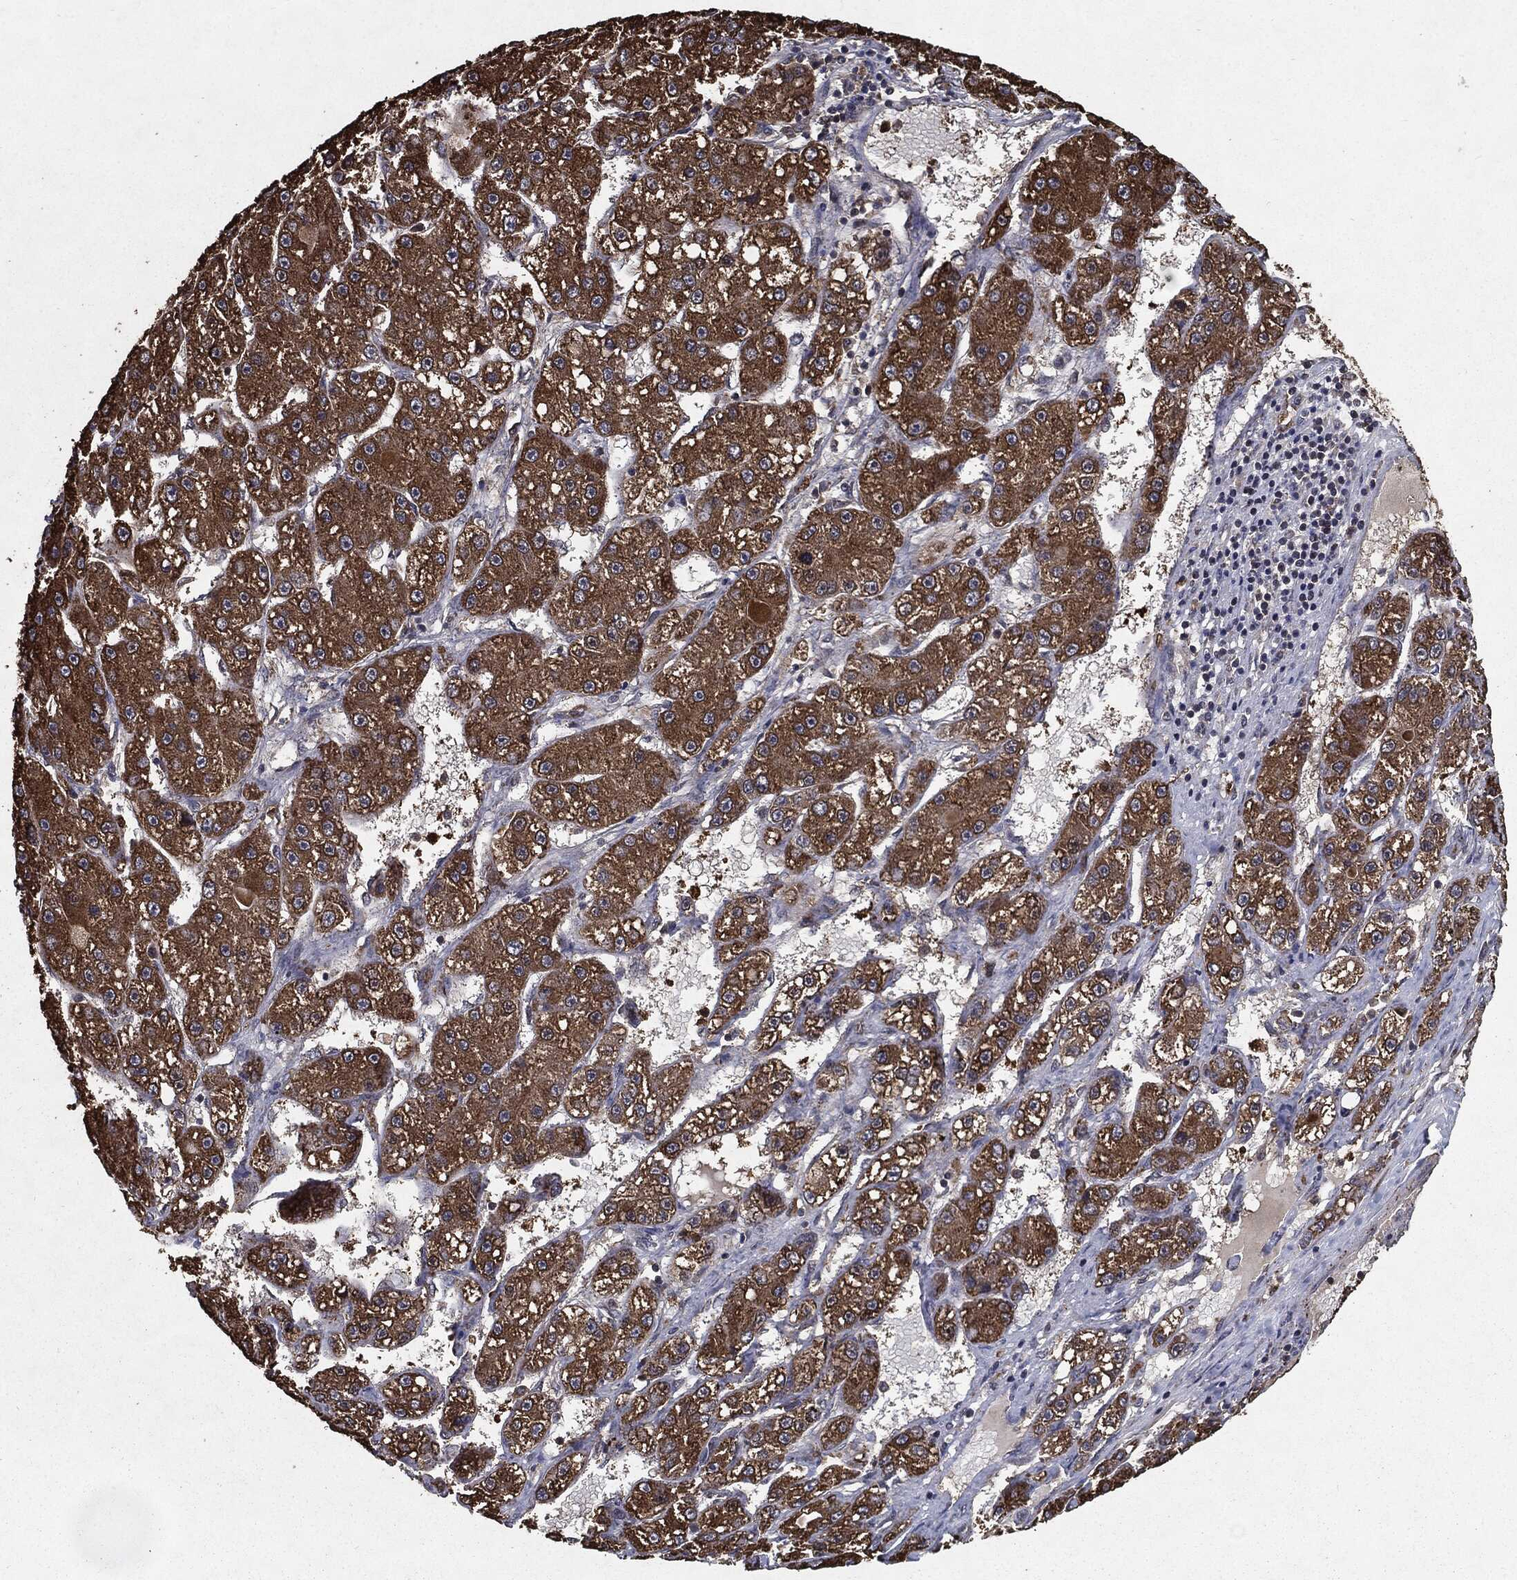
{"staining": {"intensity": "moderate", "quantity": ">75%", "location": "cytoplasmic/membranous"}, "tissue": "liver cancer", "cell_type": "Tumor cells", "image_type": "cancer", "snomed": [{"axis": "morphology", "description": "Carcinoma, Hepatocellular, NOS"}, {"axis": "topography", "description": "Liver"}], "caption": "The image displays a brown stain indicating the presence of a protein in the cytoplasmic/membranous of tumor cells in liver cancer. The protein is shown in brown color, while the nuclei are stained blue.", "gene": "HDAC5", "patient": {"sex": "female", "age": 65}}